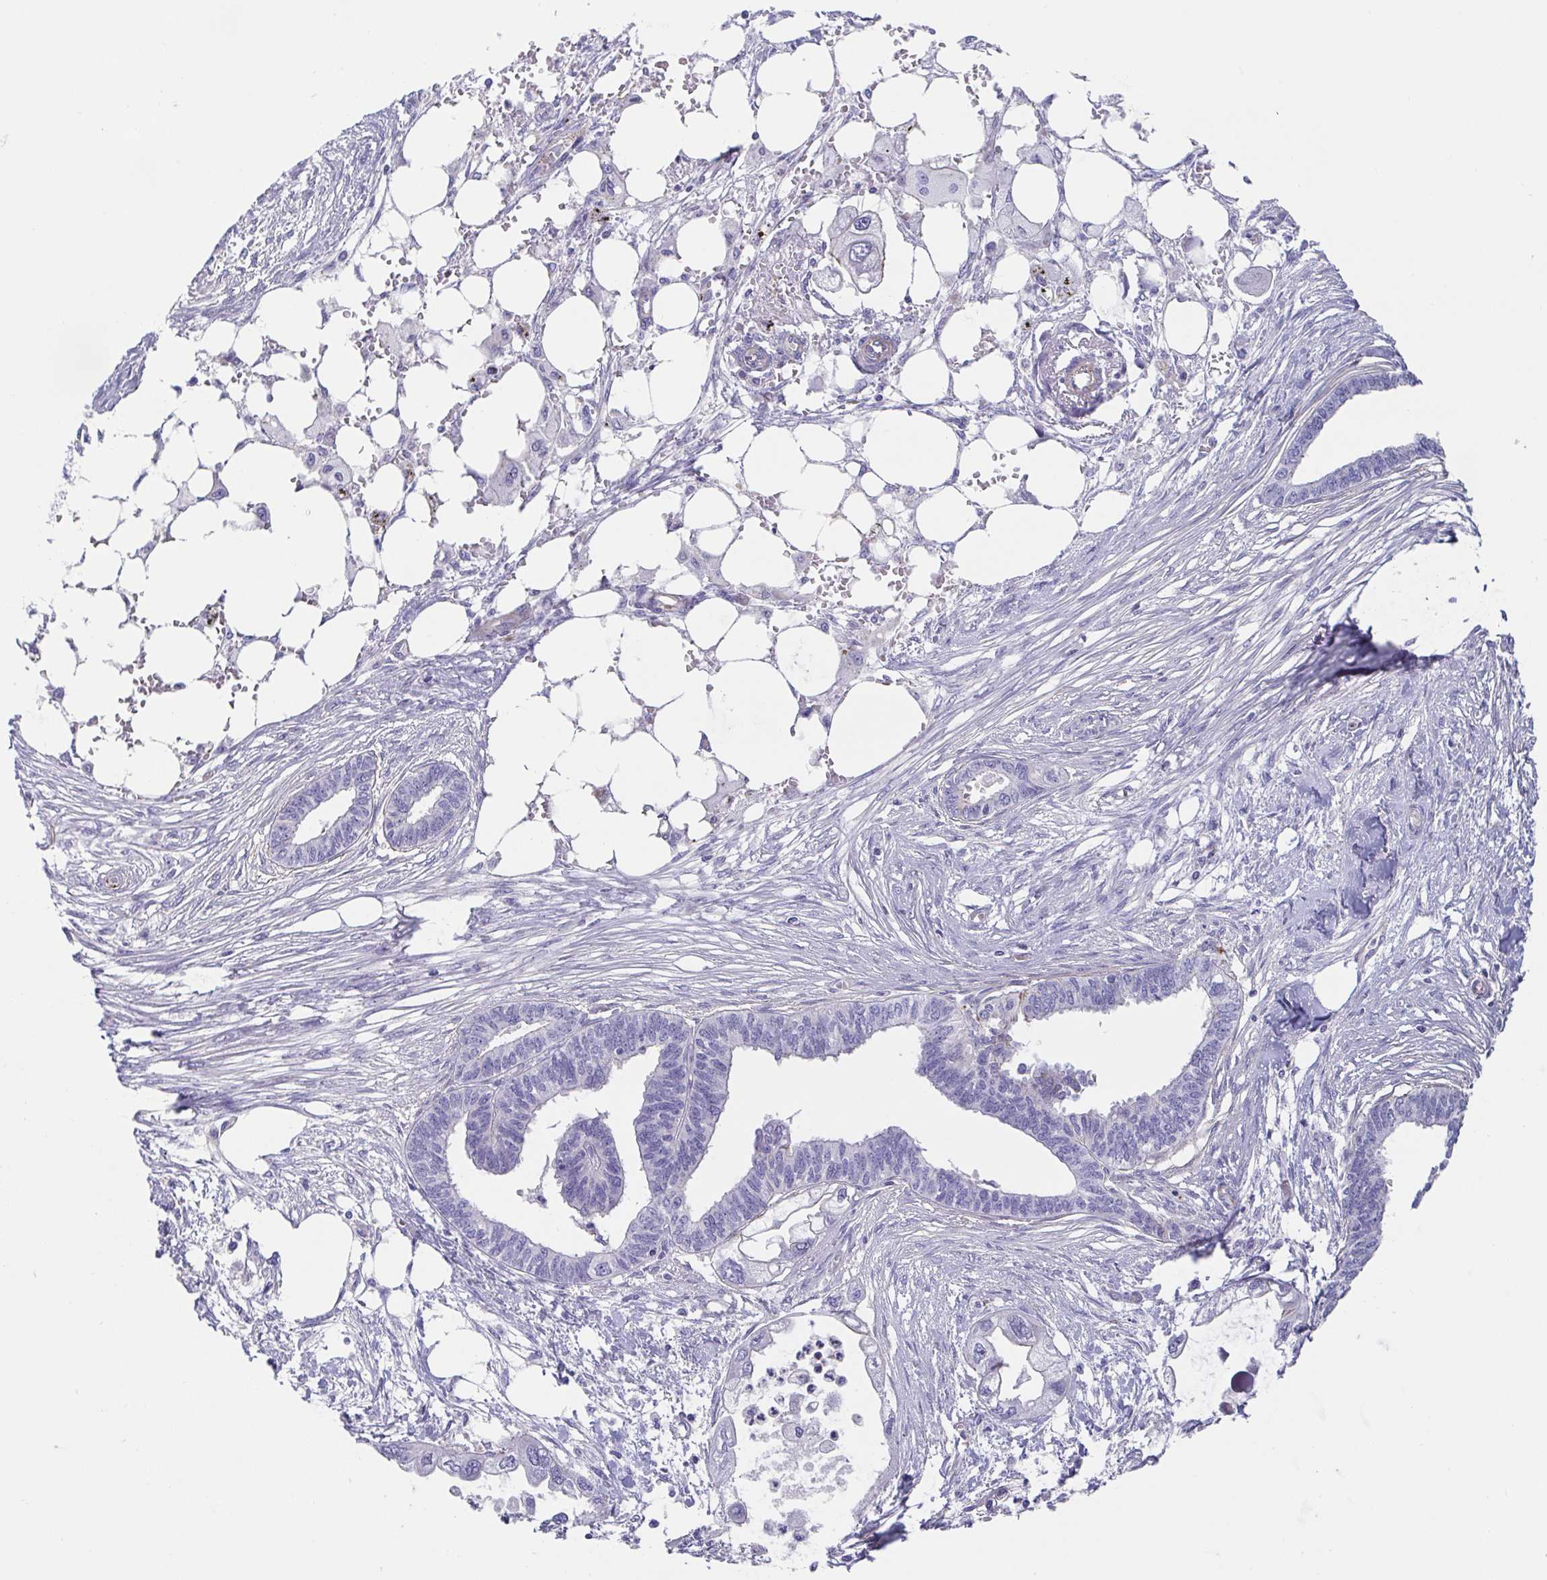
{"staining": {"intensity": "negative", "quantity": "none", "location": "none"}, "tissue": "endometrial cancer", "cell_type": "Tumor cells", "image_type": "cancer", "snomed": [{"axis": "morphology", "description": "Adenocarcinoma, NOS"}, {"axis": "morphology", "description": "Adenocarcinoma, metastatic, NOS"}, {"axis": "topography", "description": "Adipose tissue"}, {"axis": "topography", "description": "Endometrium"}], "caption": "High magnification brightfield microscopy of endometrial cancer (adenocarcinoma) stained with DAB (brown) and counterstained with hematoxylin (blue): tumor cells show no significant expression.", "gene": "TRAM2", "patient": {"sex": "female", "age": 67}}